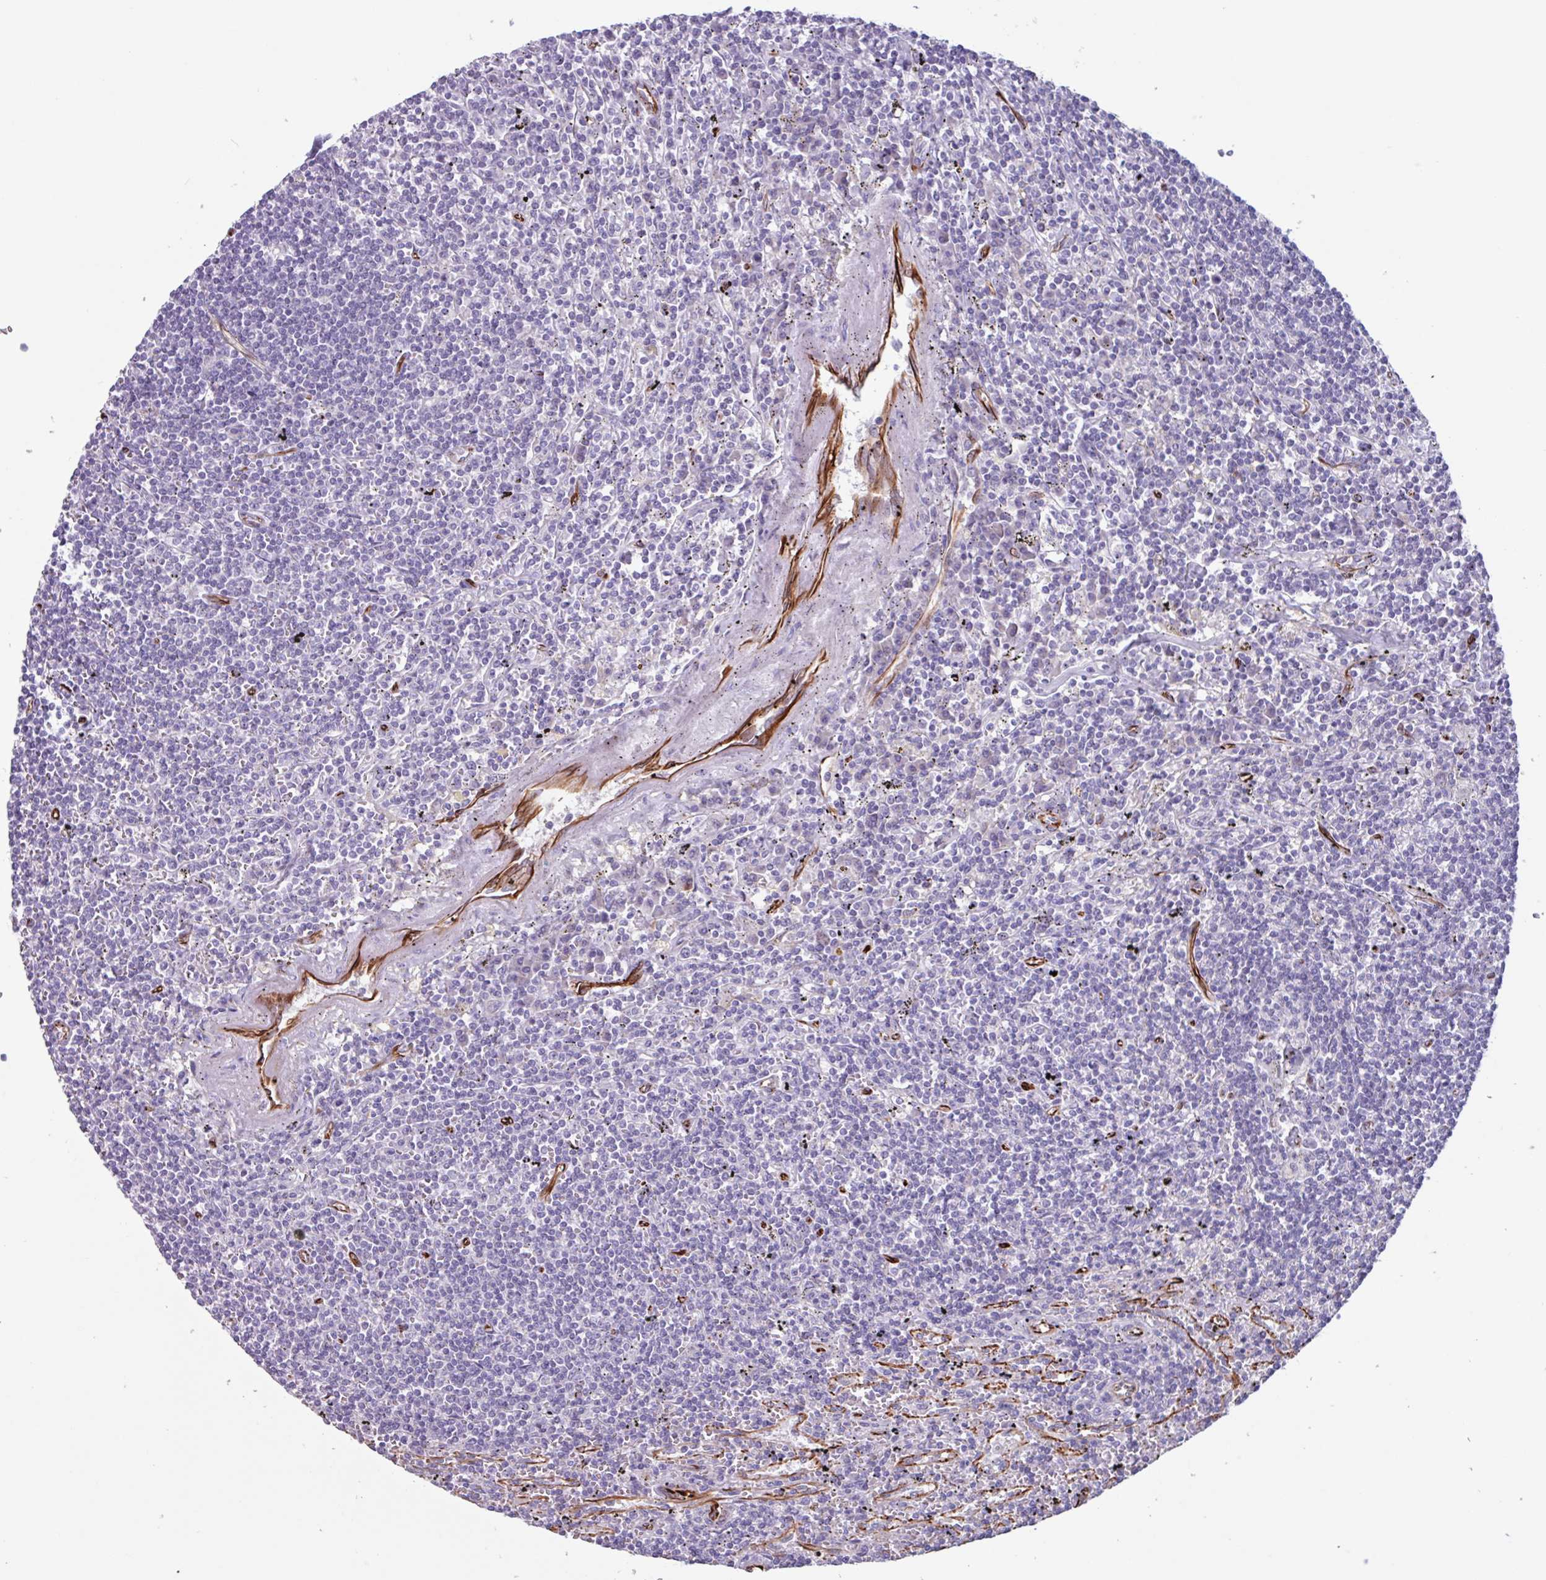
{"staining": {"intensity": "negative", "quantity": "none", "location": "none"}, "tissue": "lymphoma", "cell_type": "Tumor cells", "image_type": "cancer", "snomed": [{"axis": "morphology", "description": "Malignant lymphoma, non-Hodgkin's type, Low grade"}, {"axis": "topography", "description": "Spleen"}], "caption": "DAB (3,3'-diaminobenzidine) immunohistochemical staining of human lymphoma reveals no significant expression in tumor cells.", "gene": "BTD", "patient": {"sex": "male", "age": 76}}